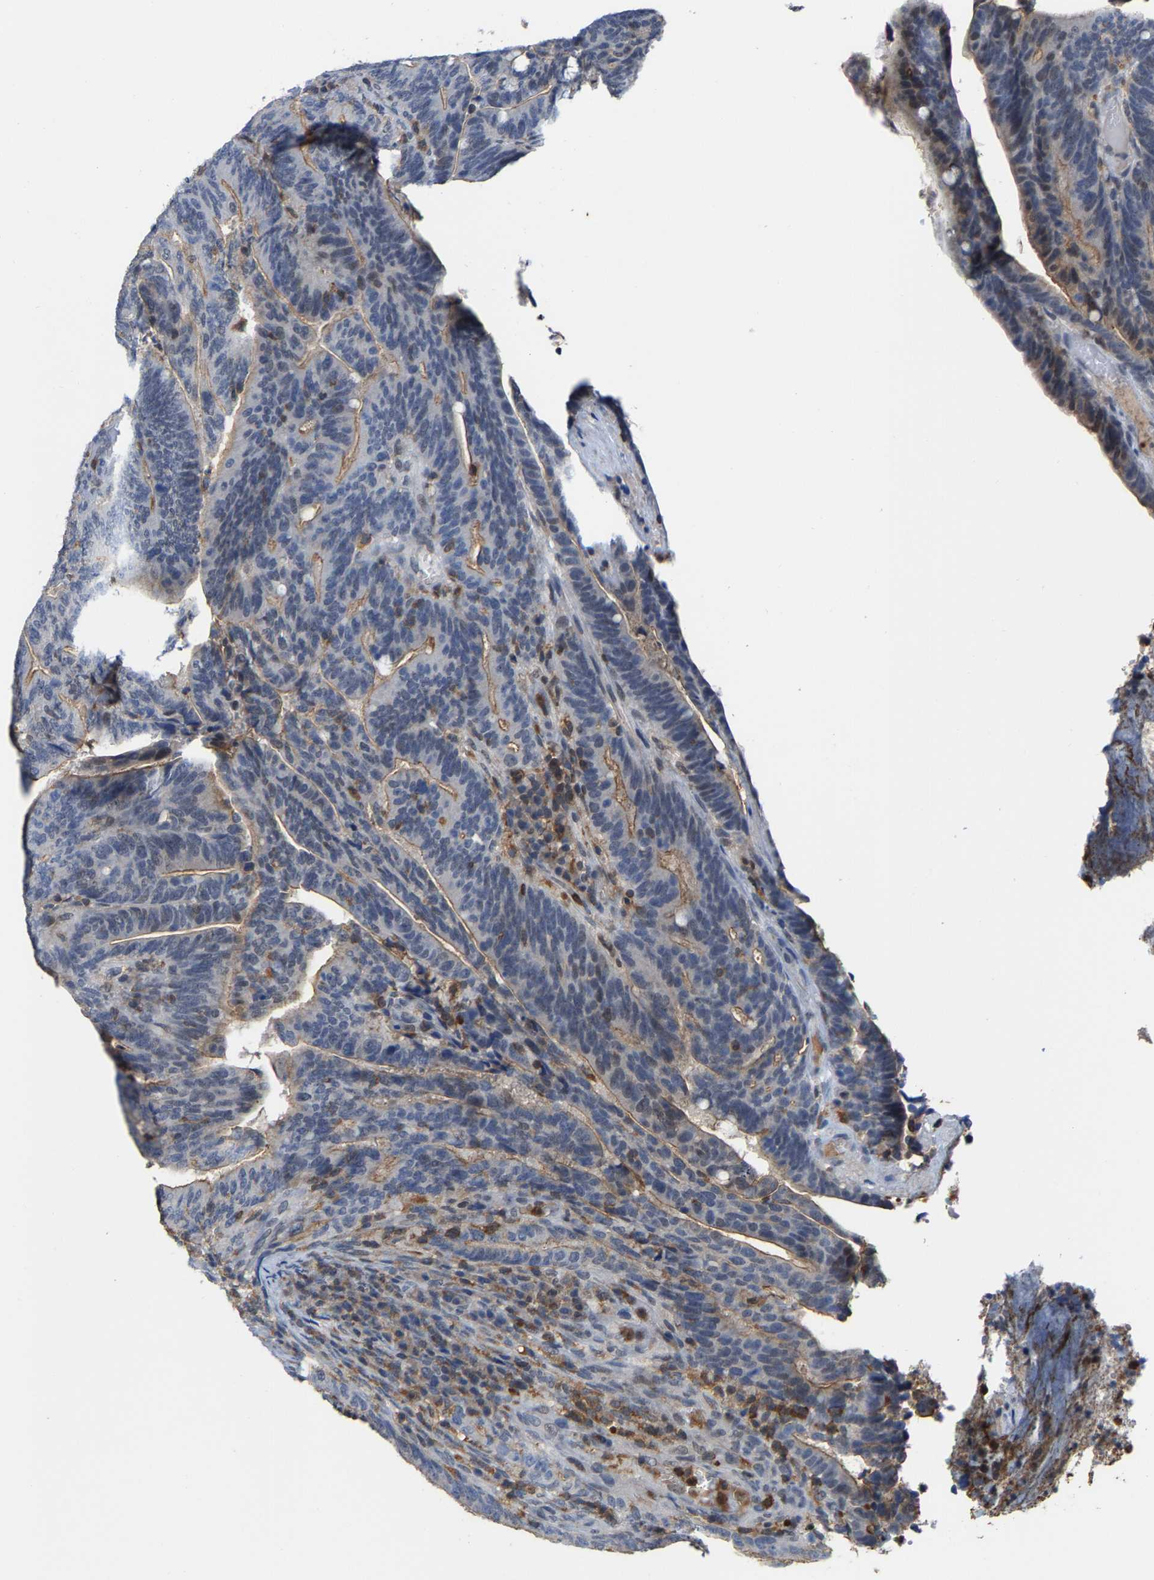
{"staining": {"intensity": "weak", "quantity": "25%-75%", "location": "cytoplasmic/membranous,nuclear"}, "tissue": "colorectal cancer", "cell_type": "Tumor cells", "image_type": "cancer", "snomed": [{"axis": "morphology", "description": "Adenocarcinoma, NOS"}, {"axis": "topography", "description": "Colon"}], "caption": "Protein expression by immunohistochemistry shows weak cytoplasmic/membranous and nuclear staining in about 25%-75% of tumor cells in colorectal cancer.", "gene": "FGD3", "patient": {"sex": "female", "age": 66}}